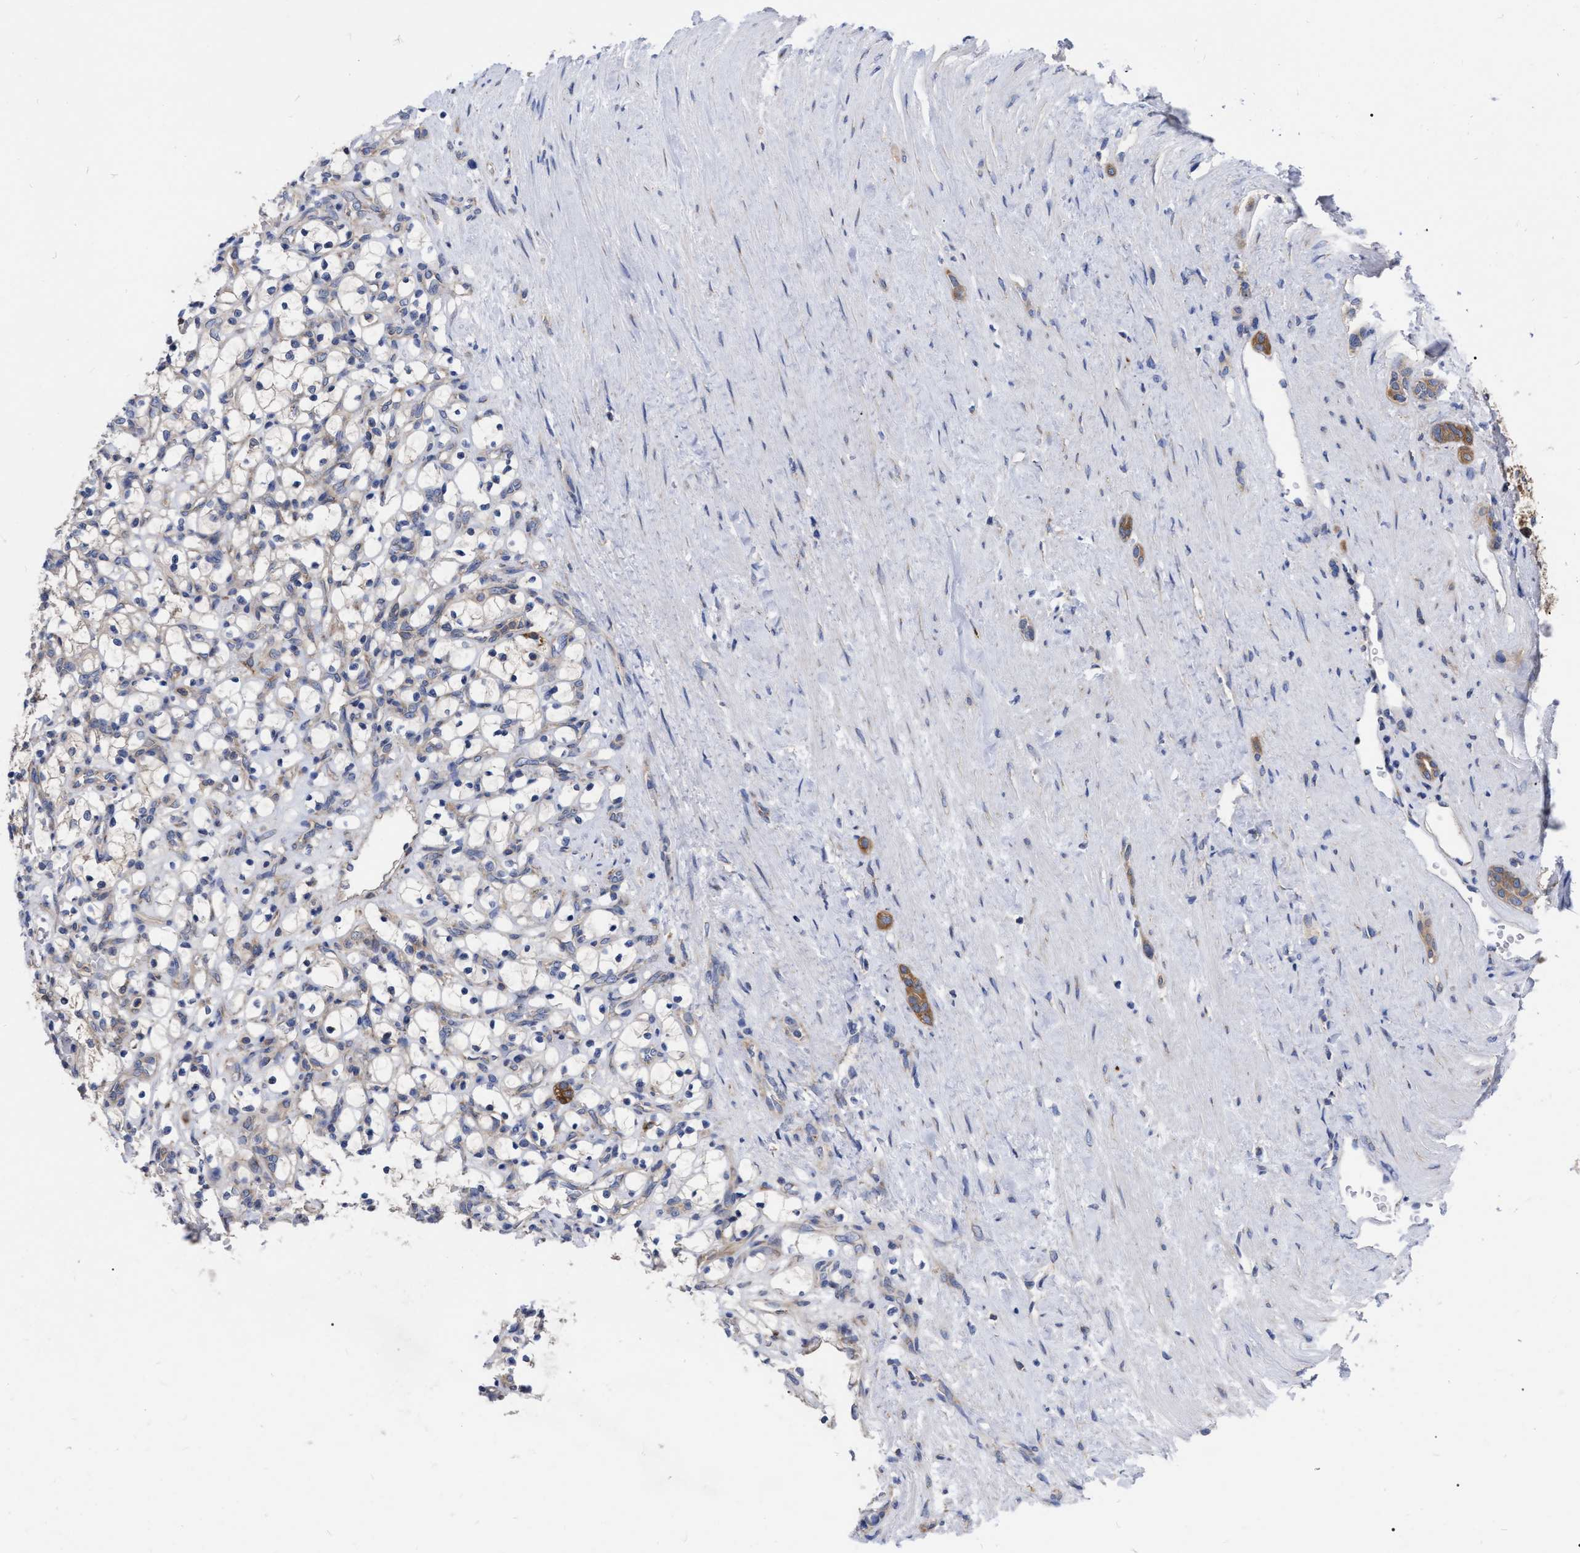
{"staining": {"intensity": "negative", "quantity": "none", "location": "none"}, "tissue": "renal cancer", "cell_type": "Tumor cells", "image_type": "cancer", "snomed": [{"axis": "morphology", "description": "Adenocarcinoma, NOS"}, {"axis": "topography", "description": "Kidney"}], "caption": "This is an IHC histopathology image of adenocarcinoma (renal). There is no expression in tumor cells.", "gene": "CDKN2C", "patient": {"sex": "female", "age": 69}}